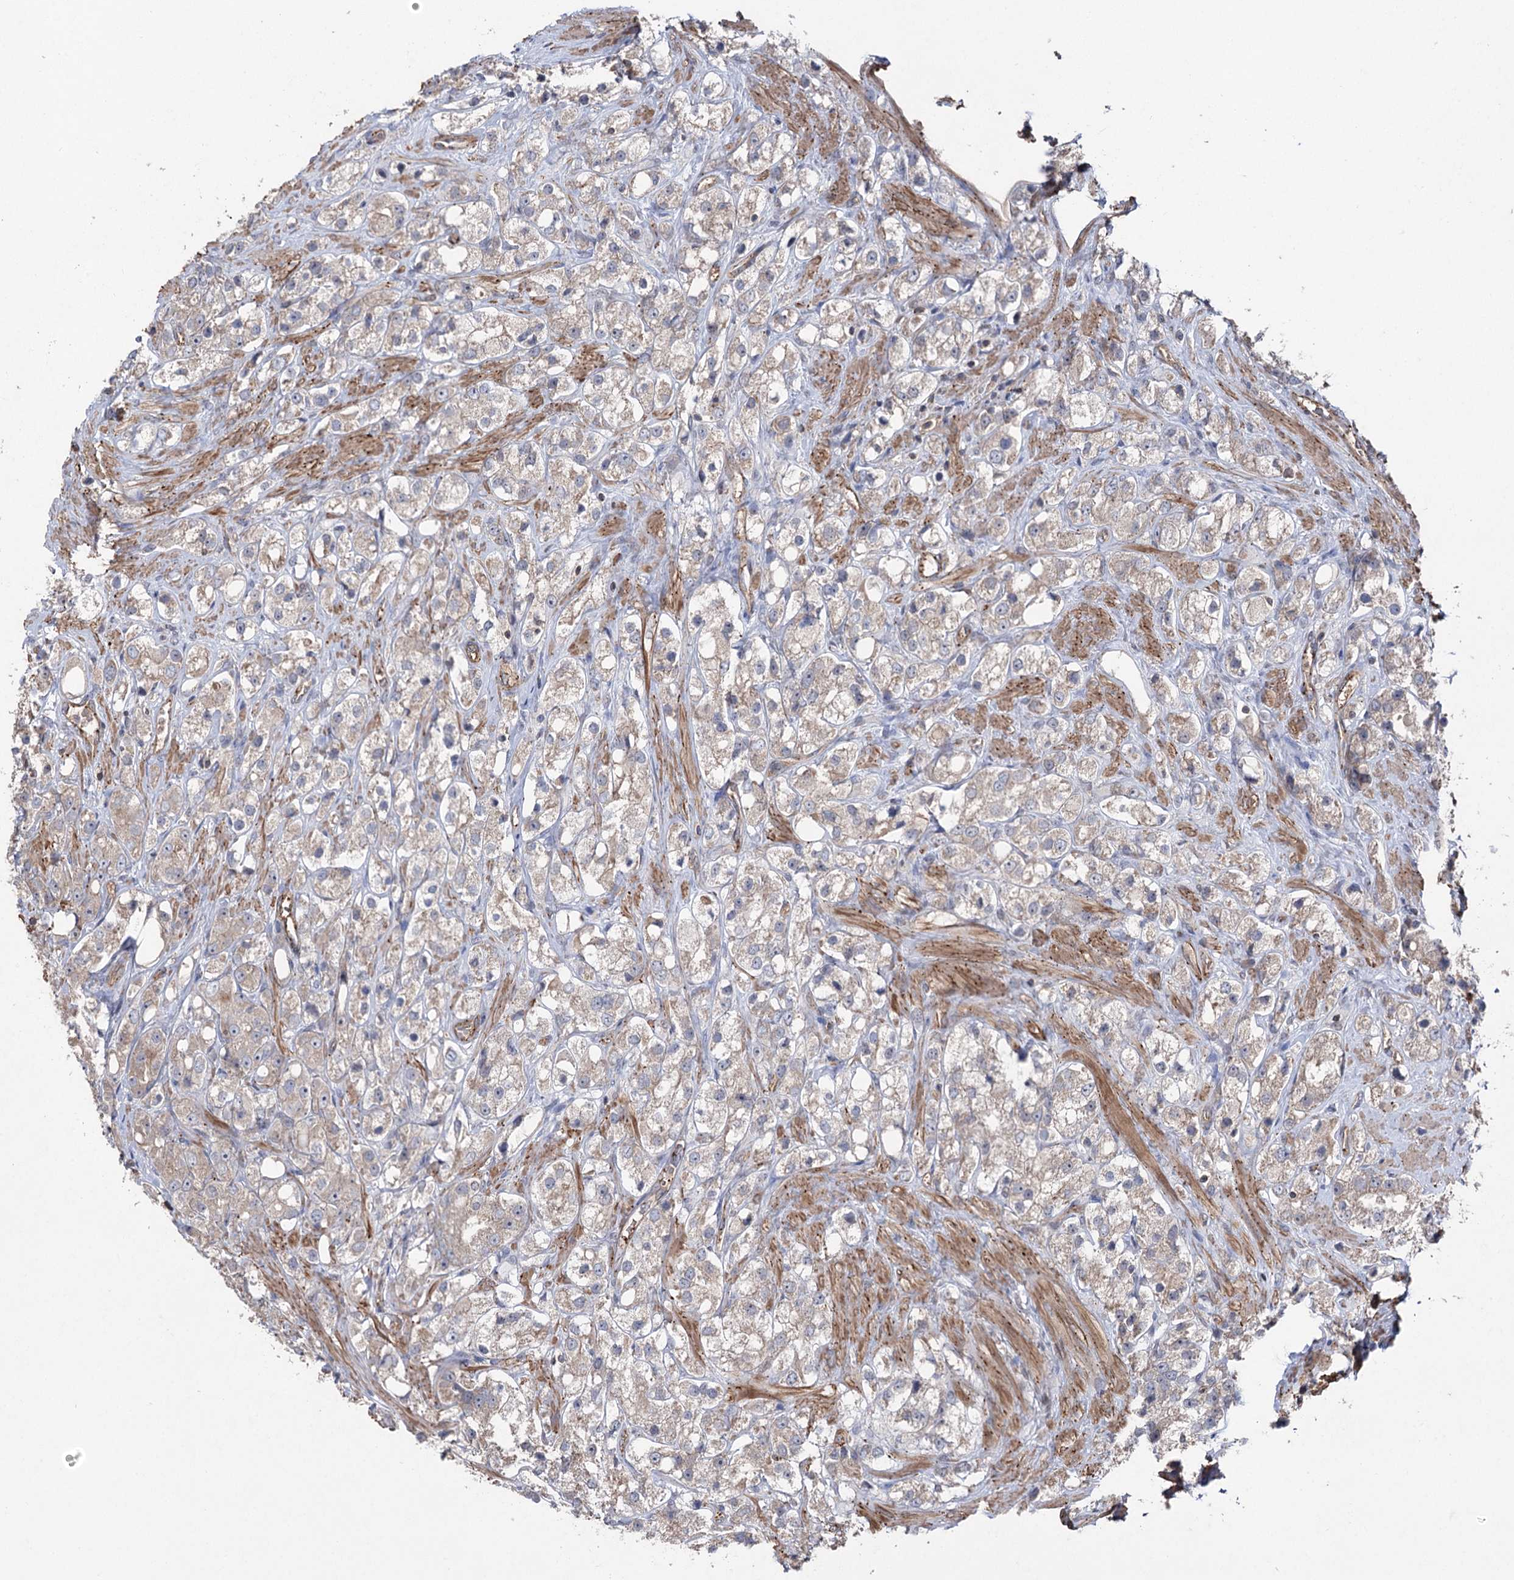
{"staining": {"intensity": "weak", "quantity": "<25%", "location": "cytoplasmic/membranous"}, "tissue": "prostate cancer", "cell_type": "Tumor cells", "image_type": "cancer", "snomed": [{"axis": "morphology", "description": "Adenocarcinoma, NOS"}, {"axis": "topography", "description": "Prostate"}], "caption": "The photomicrograph exhibits no significant expression in tumor cells of prostate adenocarcinoma. The staining was performed using DAB to visualize the protein expression in brown, while the nuclei were stained in blue with hematoxylin (Magnification: 20x).", "gene": "LARS2", "patient": {"sex": "male", "age": 79}}